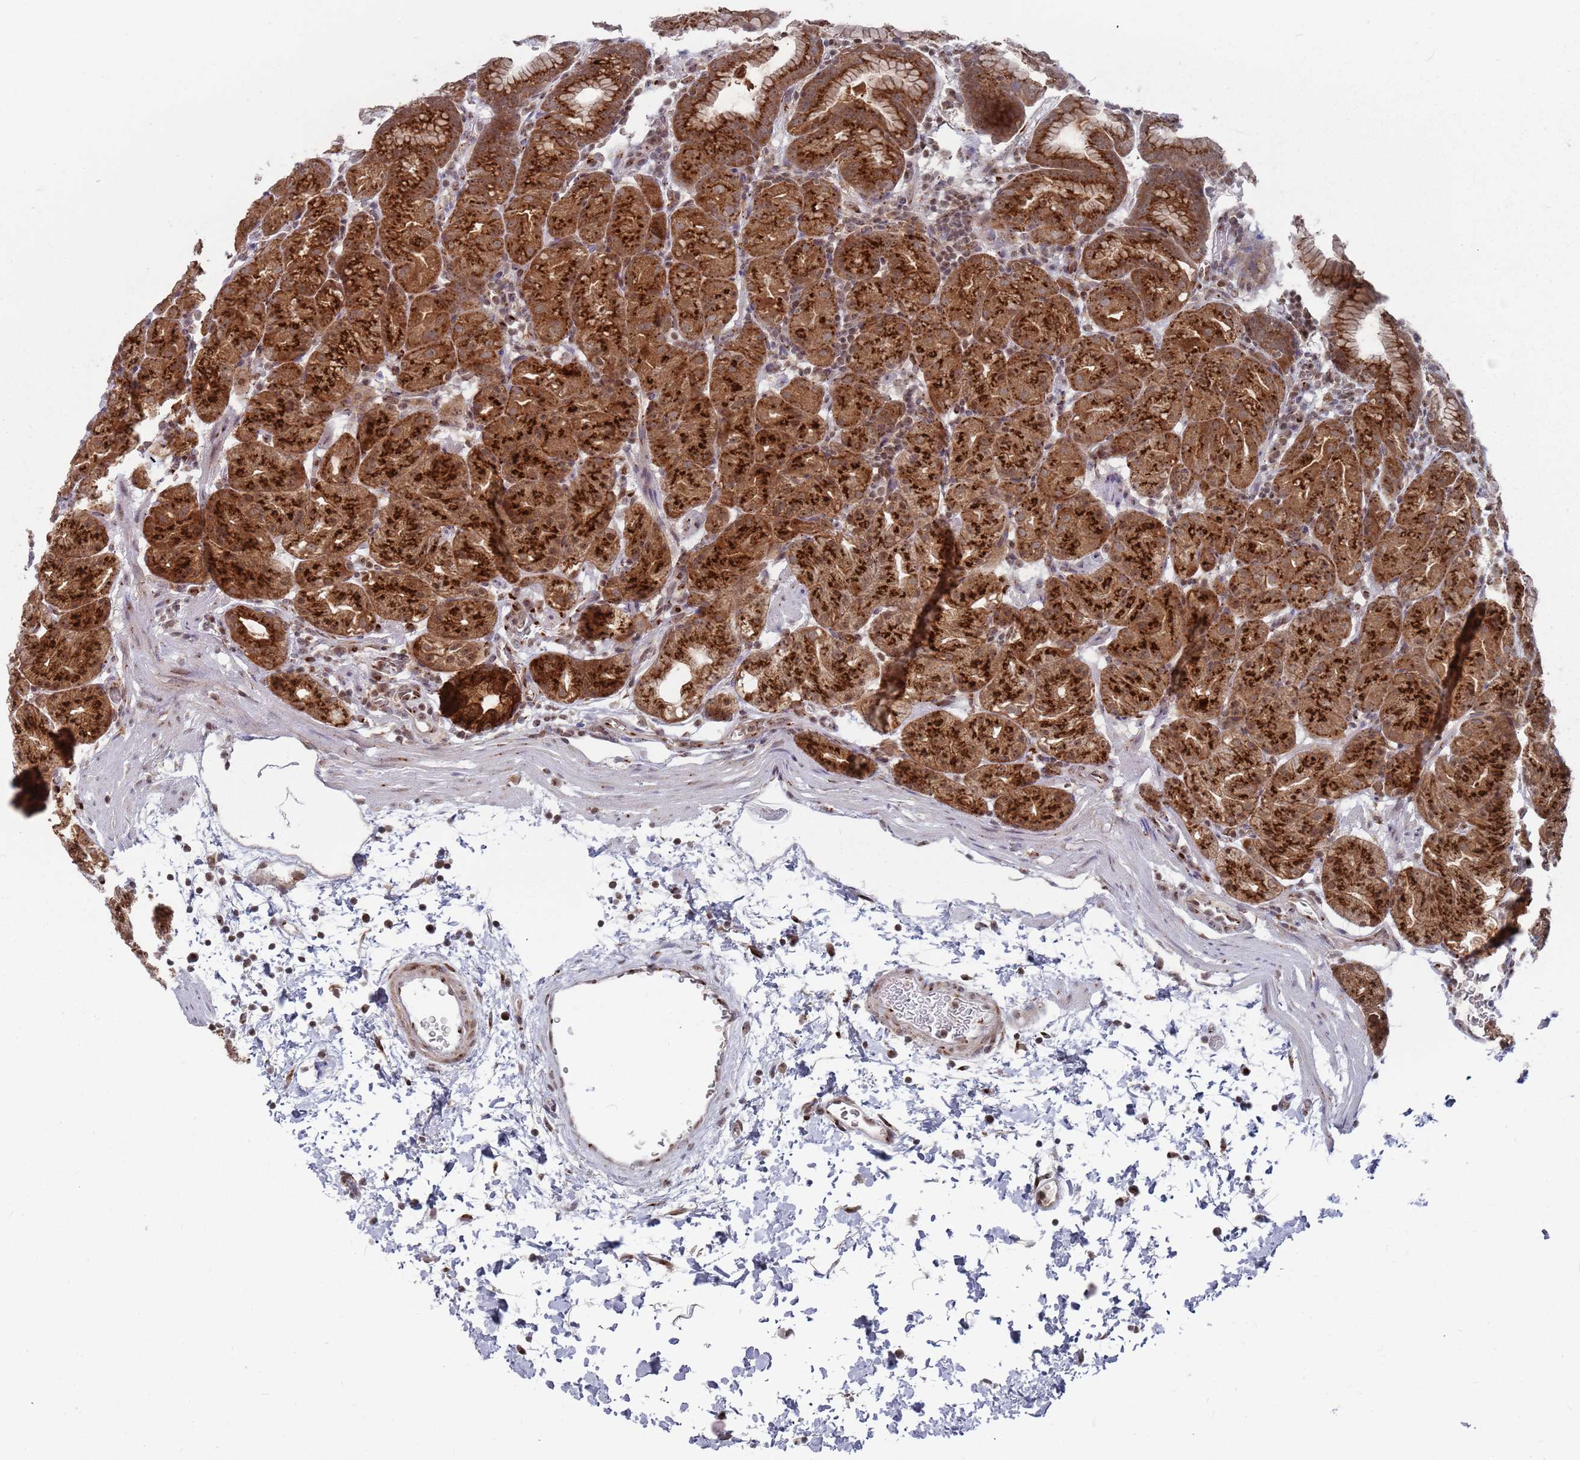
{"staining": {"intensity": "strong", "quantity": ">75%", "location": "cytoplasmic/membranous"}, "tissue": "stomach", "cell_type": "Glandular cells", "image_type": "normal", "snomed": [{"axis": "morphology", "description": "Normal tissue, NOS"}, {"axis": "topography", "description": "Stomach, upper"}], "caption": "High-magnification brightfield microscopy of normal stomach stained with DAB (brown) and counterstained with hematoxylin (blue). glandular cells exhibit strong cytoplasmic/membranous expression is appreciated in about>75% of cells.", "gene": "FMO4", "patient": {"sex": "male", "age": 48}}